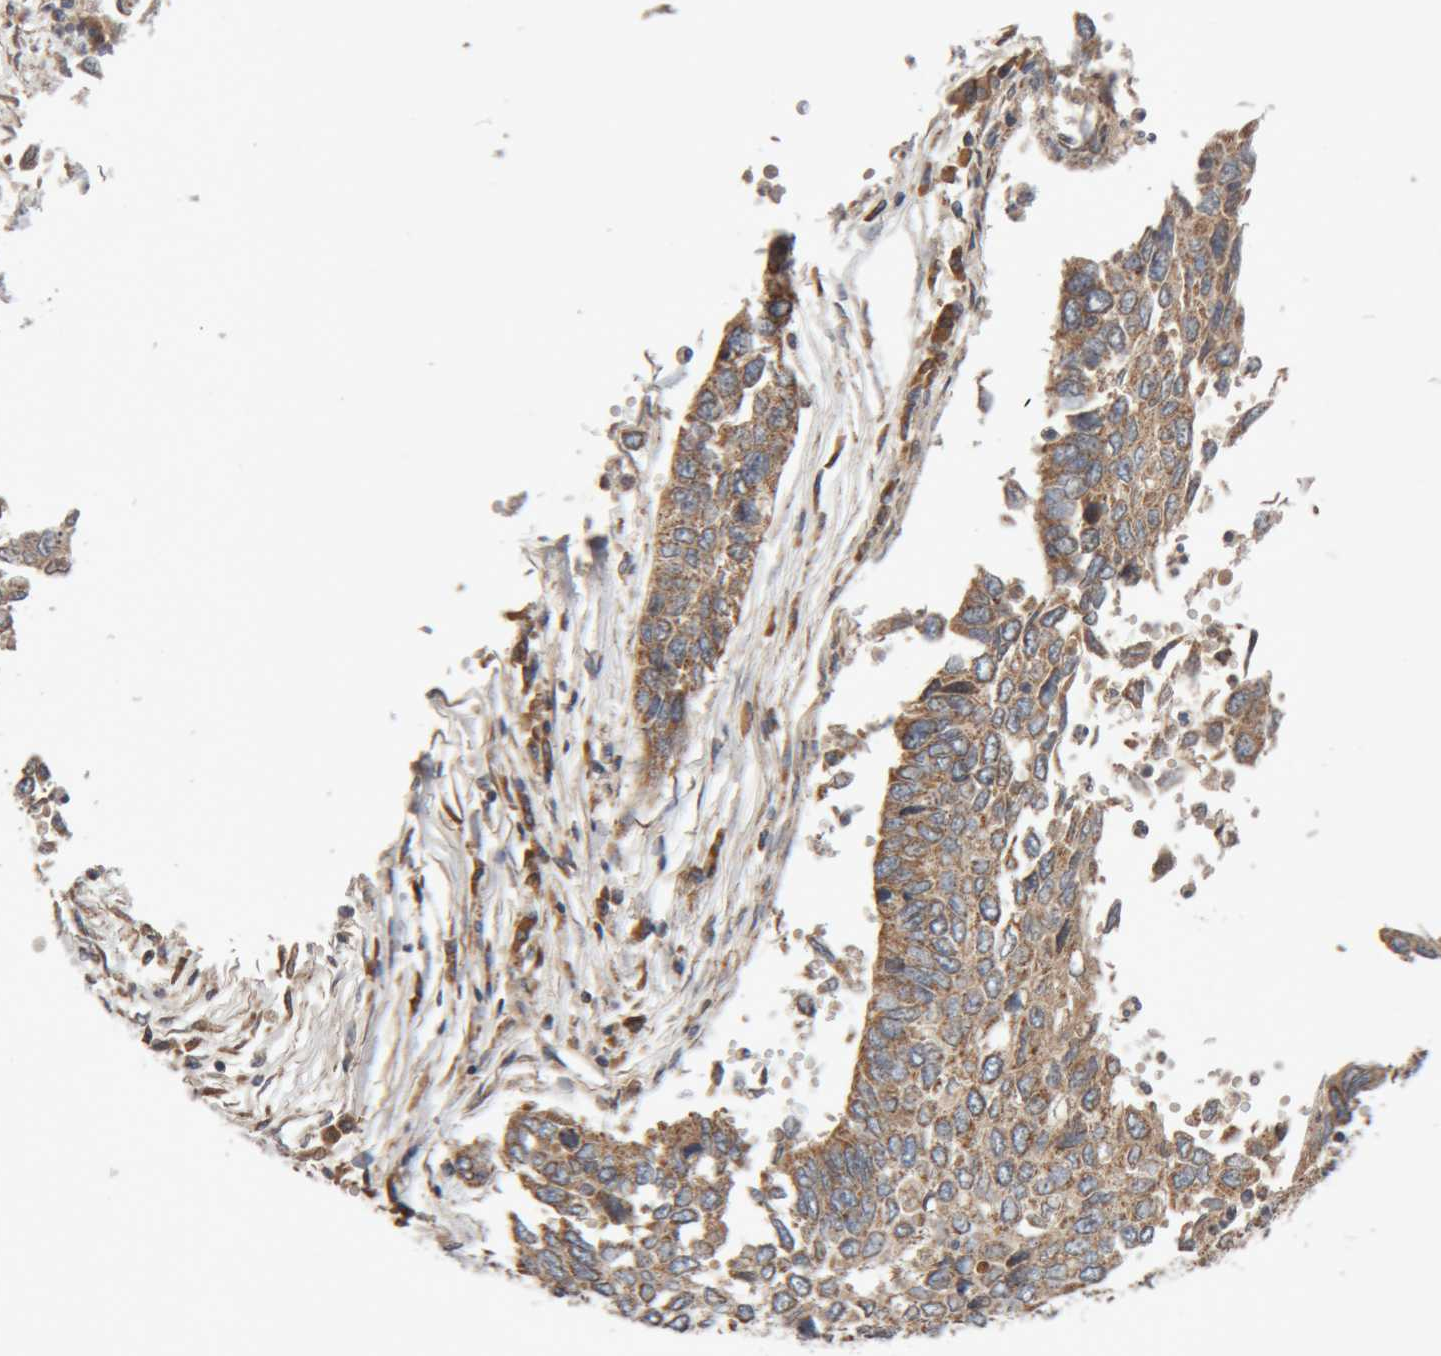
{"staining": {"intensity": "moderate", "quantity": ">75%", "location": "cytoplasmic/membranous"}, "tissue": "lung cancer", "cell_type": "Tumor cells", "image_type": "cancer", "snomed": [{"axis": "morphology", "description": "Normal tissue, NOS"}, {"axis": "morphology", "description": "Squamous cell carcinoma, NOS"}, {"axis": "topography", "description": "Cartilage tissue"}, {"axis": "topography", "description": "Bronchus"}, {"axis": "topography", "description": "Lung"}, {"axis": "topography", "description": "Peripheral nerve tissue"}], "caption": "Moderate cytoplasmic/membranous expression for a protein is identified in about >75% of tumor cells of lung cancer (squamous cell carcinoma) using immunohistochemistry.", "gene": "KIF21B", "patient": {"sex": "female", "age": 49}}